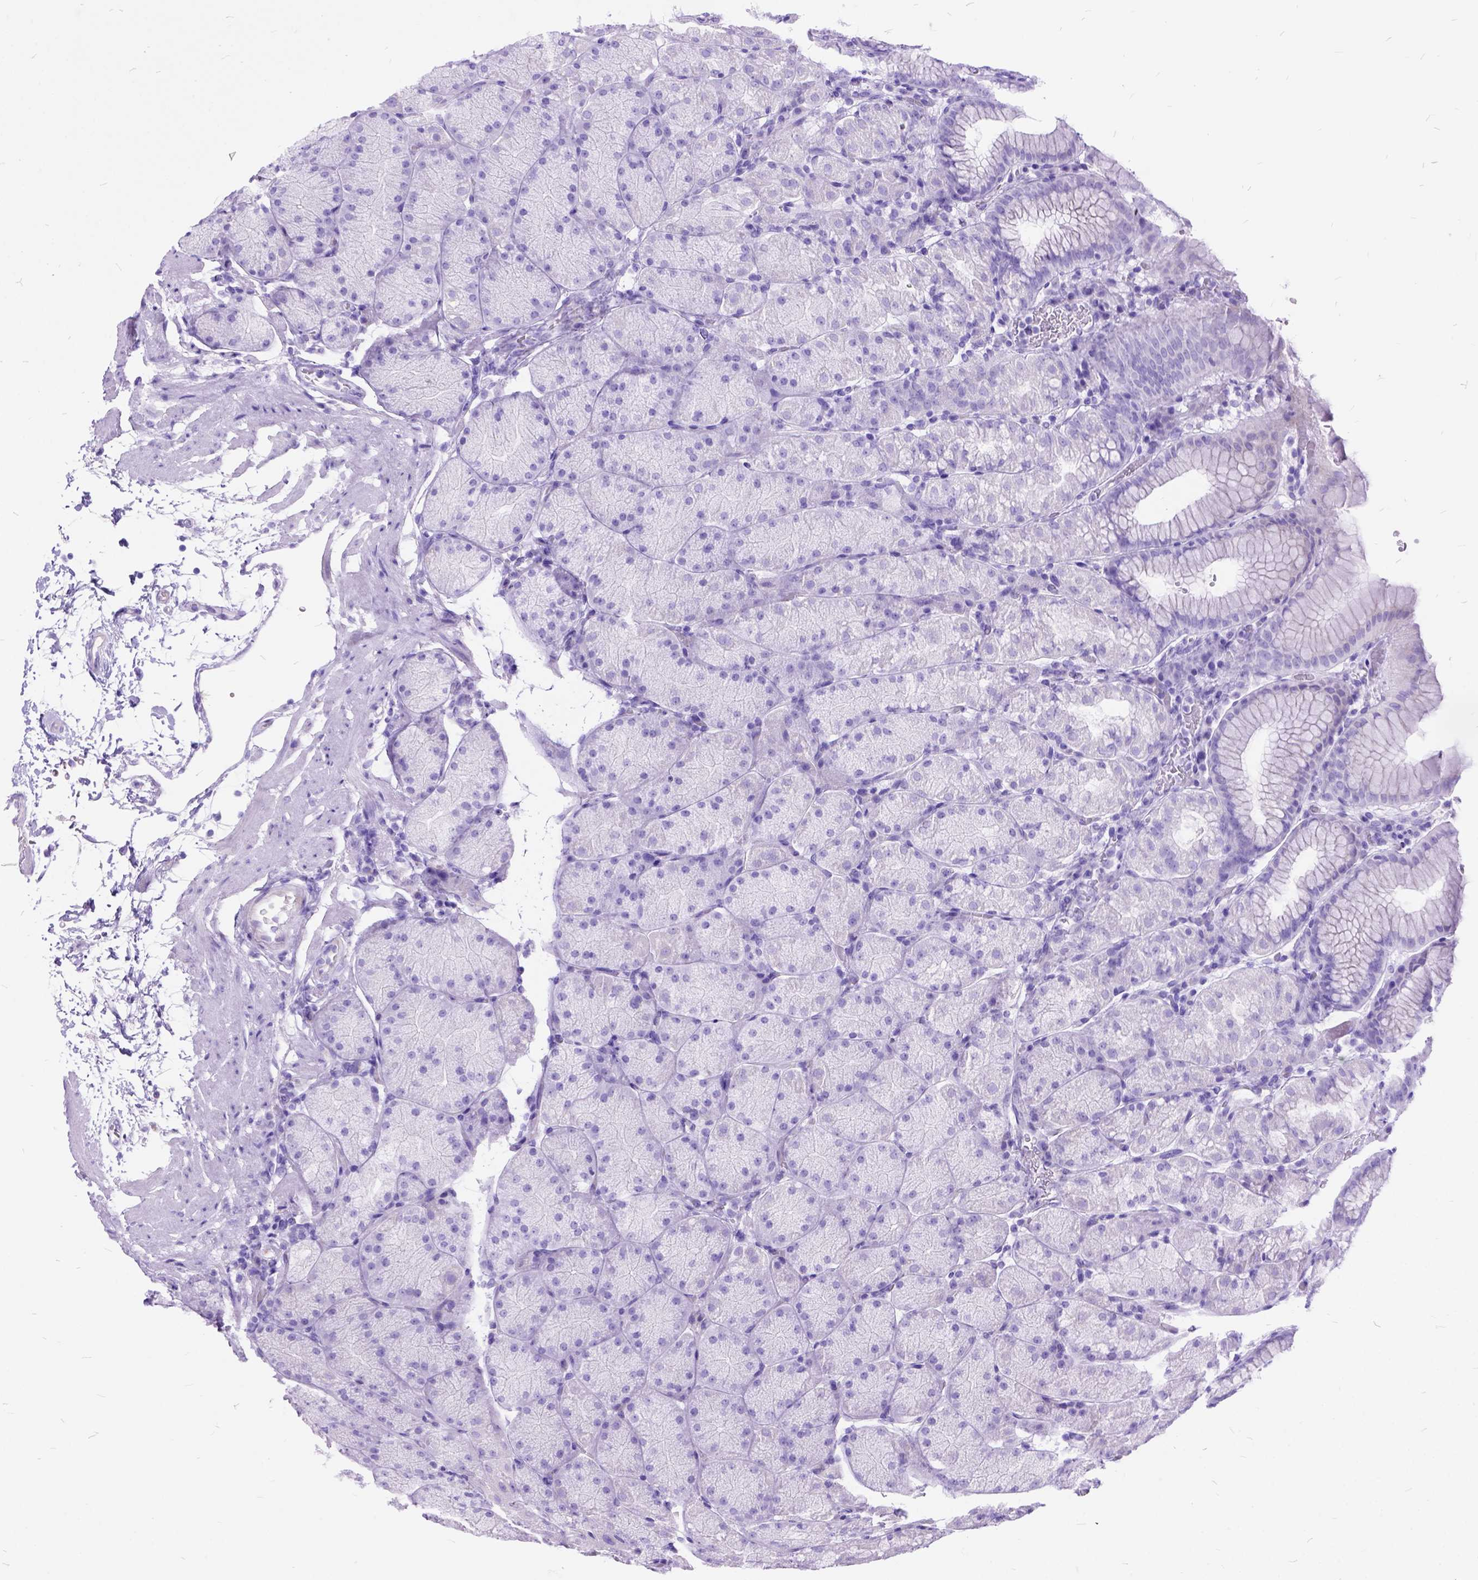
{"staining": {"intensity": "negative", "quantity": "none", "location": "none"}, "tissue": "stomach", "cell_type": "Glandular cells", "image_type": "normal", "snomed": [{"axis": "morphology", "description": "Normal tissue, NOS"}, {"axis": "topography", "description": "Stomach, upper"}, {"axis": "topography", "description": "Stomach"}], "caption": "A photomicrograph of human stomach is negative for staining in glandular cells. The staining is performed using DAB brown chromogen with nuclei counter-stained in using hematoxylin.", "gene": "DNAH2", "patient": {"sex": "male", "age": 76}}